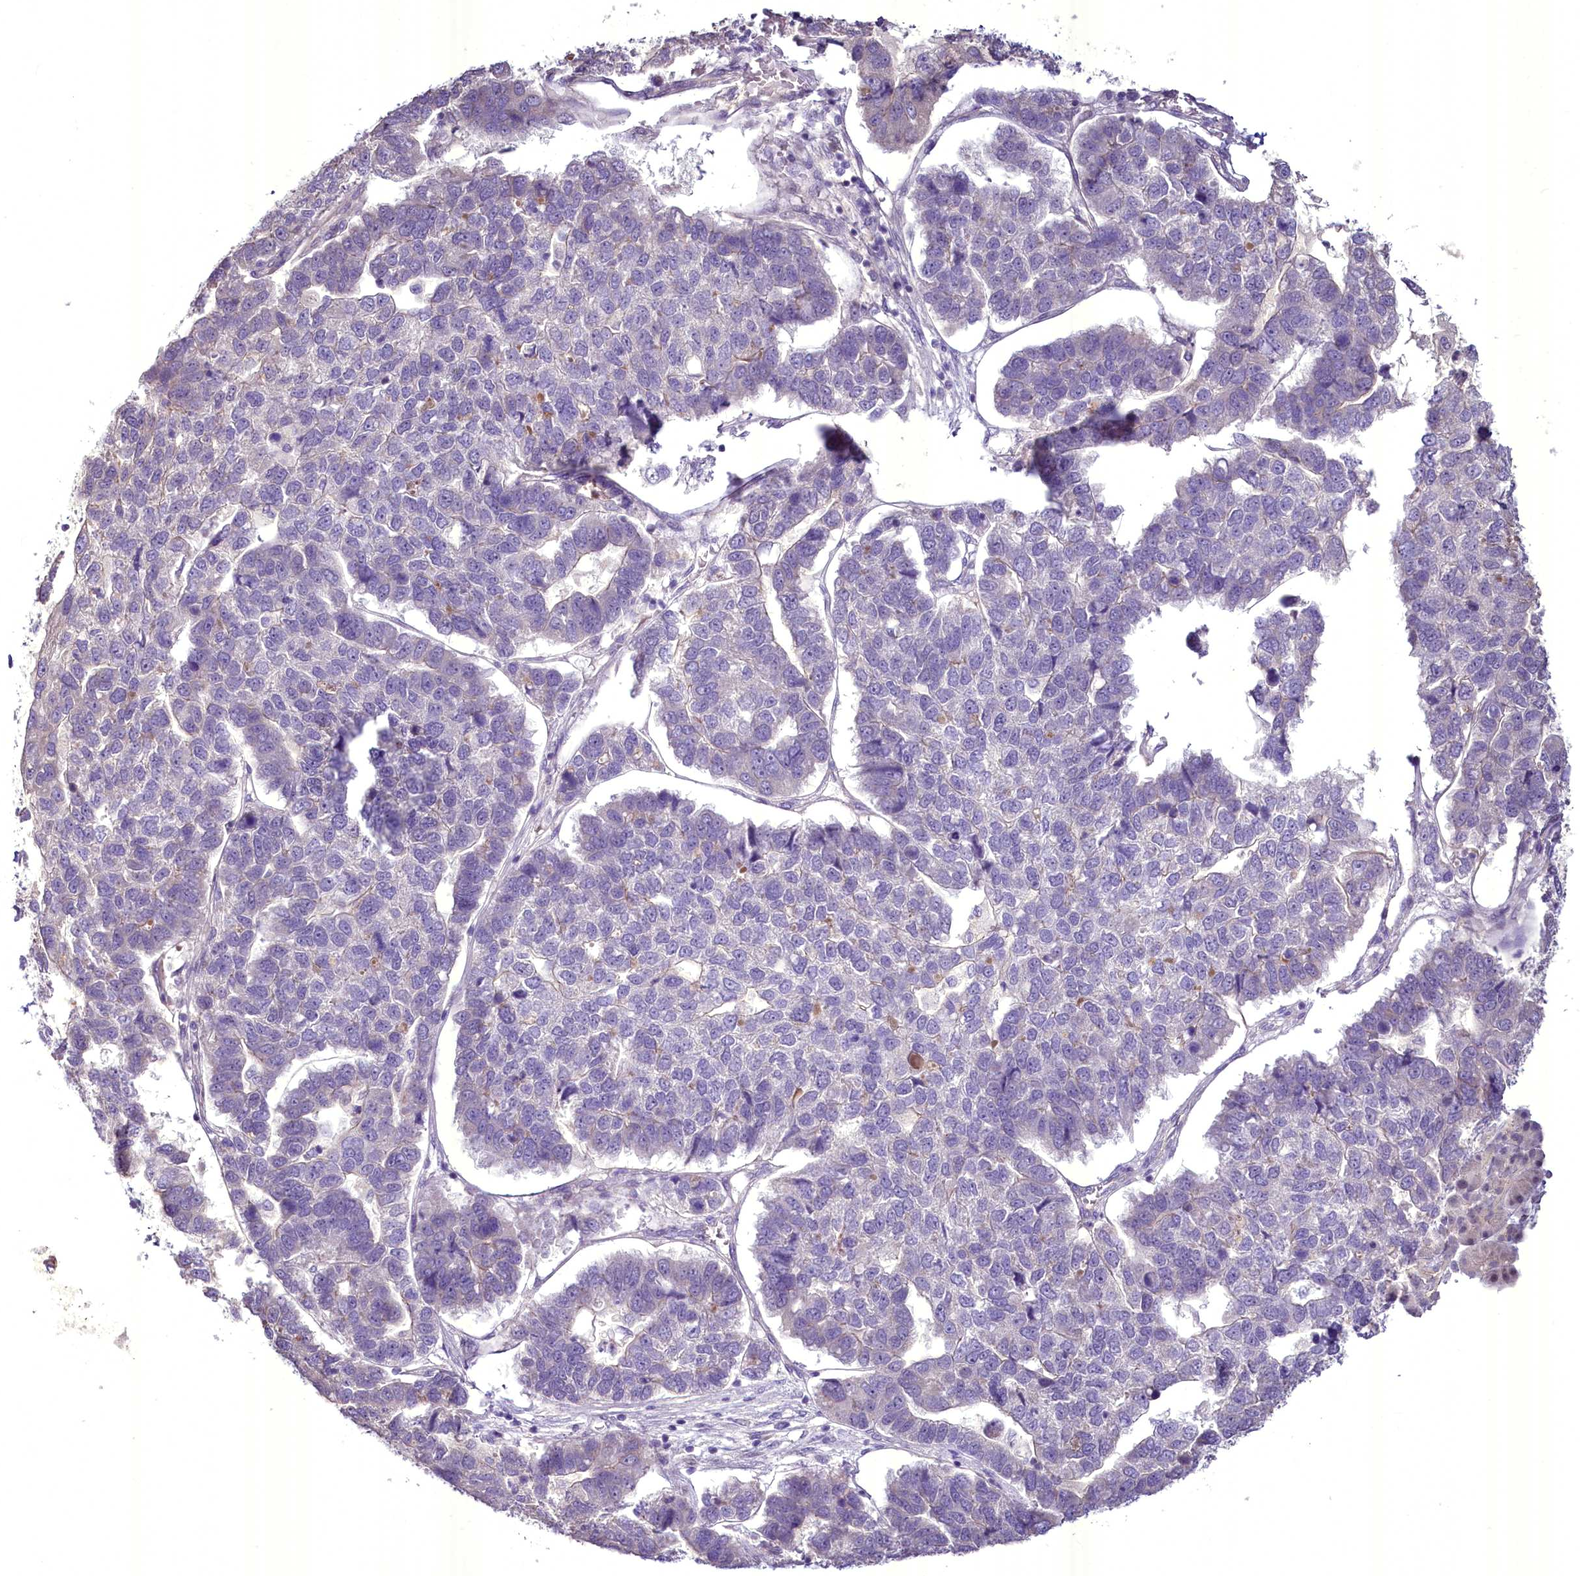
{"staining": {"intensity": "negative", "quantity": "none", "location": "none"}, "tissue": "pancreatic cancer", "cell_type": "Tumor cells", "image_type": "cancer", "snomed": [{"axis": "morphology", "description": "Adenocarcinoma, NOS"}, {"axis": "topography", "description": "Pancreas"}], "caption": "A high-resolution histopathology image shows immunohistochemistry (IHC) staining of adenocarcinoma (pancreatic), which reveals no significant expression in tumor cells. (Stains: DAB (3,3'-diaminobenzidine) immunohistochemistry (IHC) with hematoxylin counter stain, Microscopy: brightfield microscopy at high magnification).", "gene": "BANK1", "patient": {"sex": "female", "age": 61}}